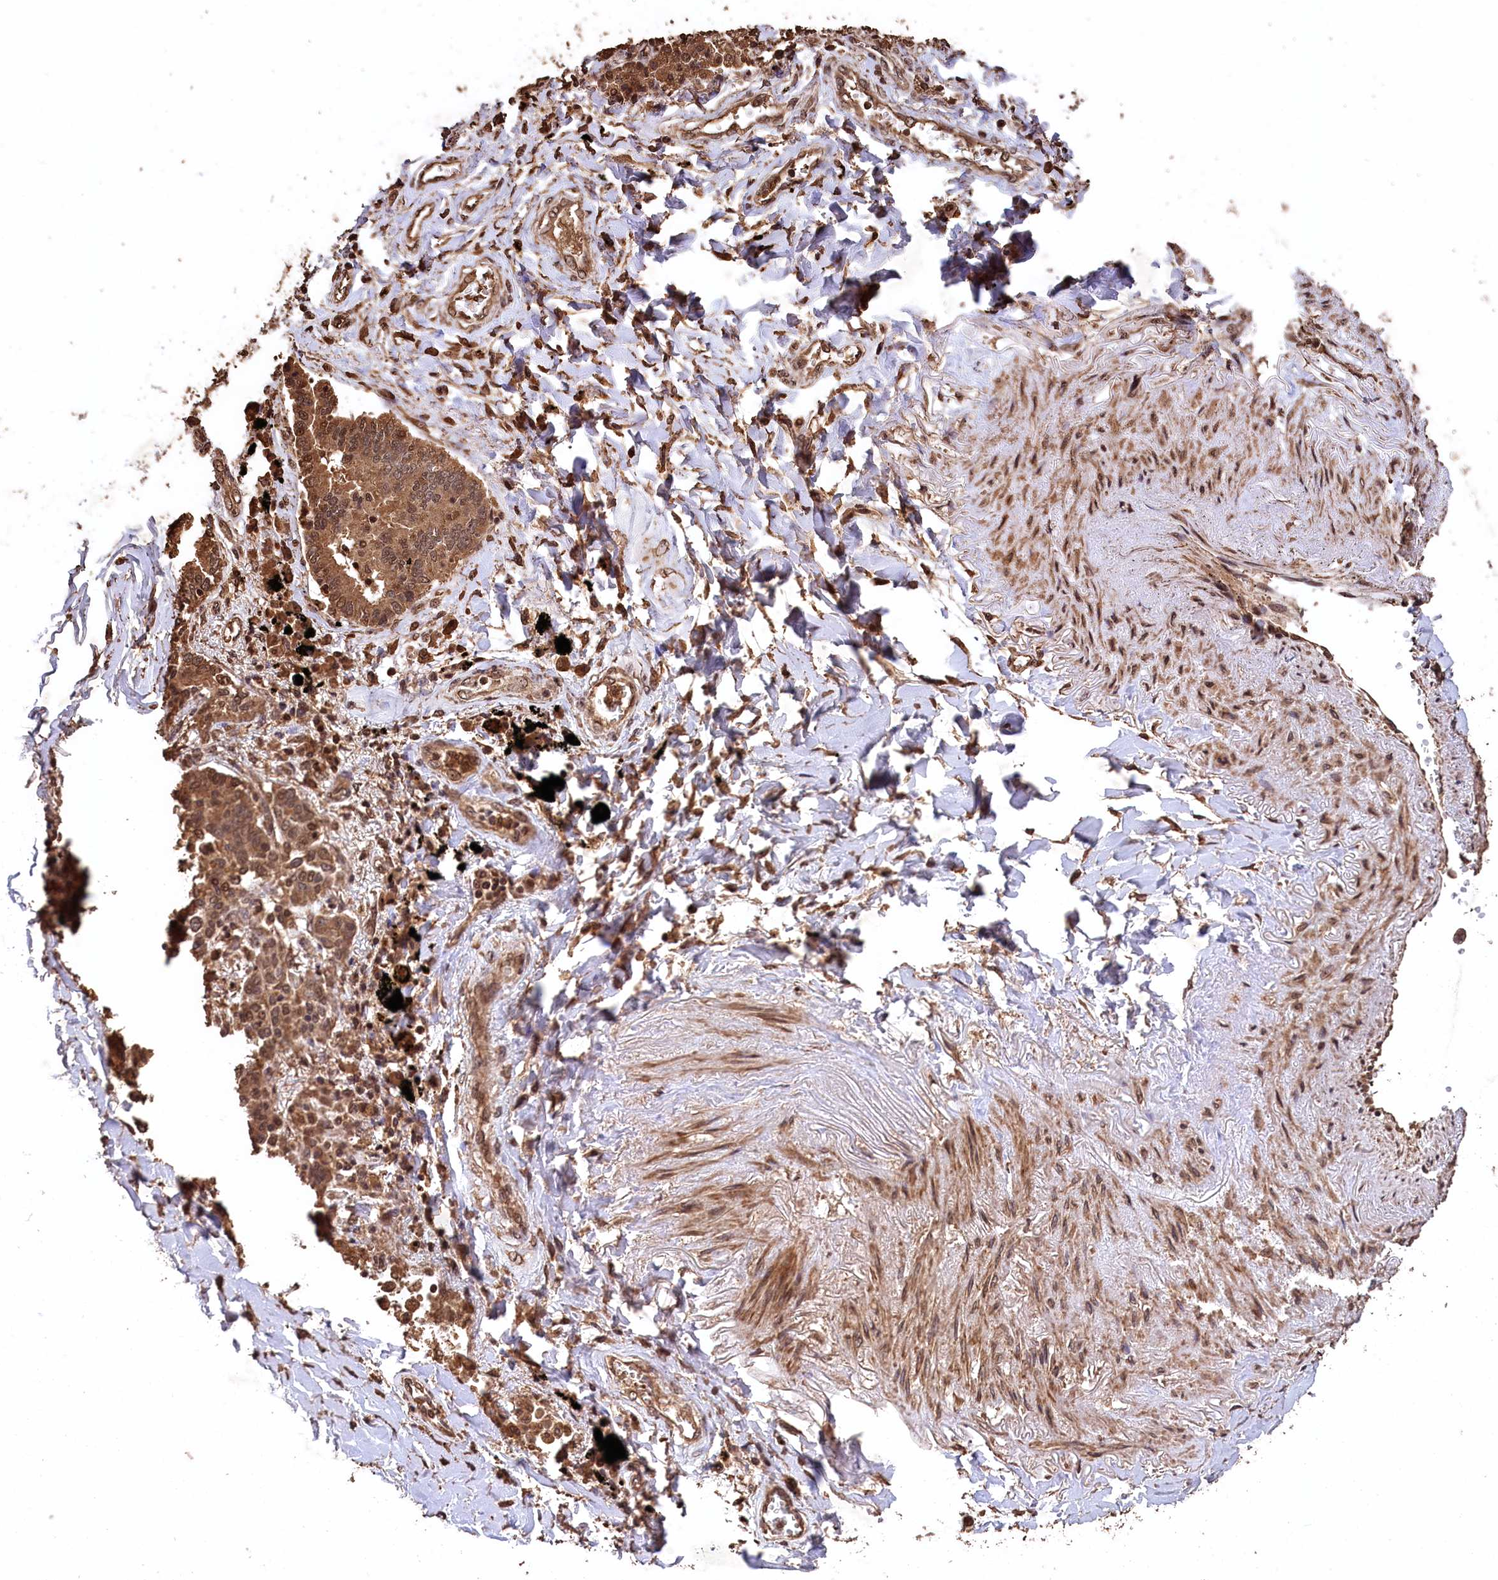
{"staining": {"intensity": "moderate", "quantity": ">75%", "location": "cytoplasmic/membranous,nuclear"}, "tissue": "lung cancer", "cell_type": "Tumor cells", "image_type": "cancer", "snomed": [{"axis": "morphology", "description": "Adenocarcinoma, NOS"}, {"axis": "topography", "description": "Lung"}], "caption": "IHC histopathology image of lung cancer stained for a protein (brown), which displays medium levels of moderate cytoplasmic/membranous and nuclear positivity in about >75% of tumor cells.", "gene": "CEP57L1", "patient": {"sex": "male", "age": 67}}